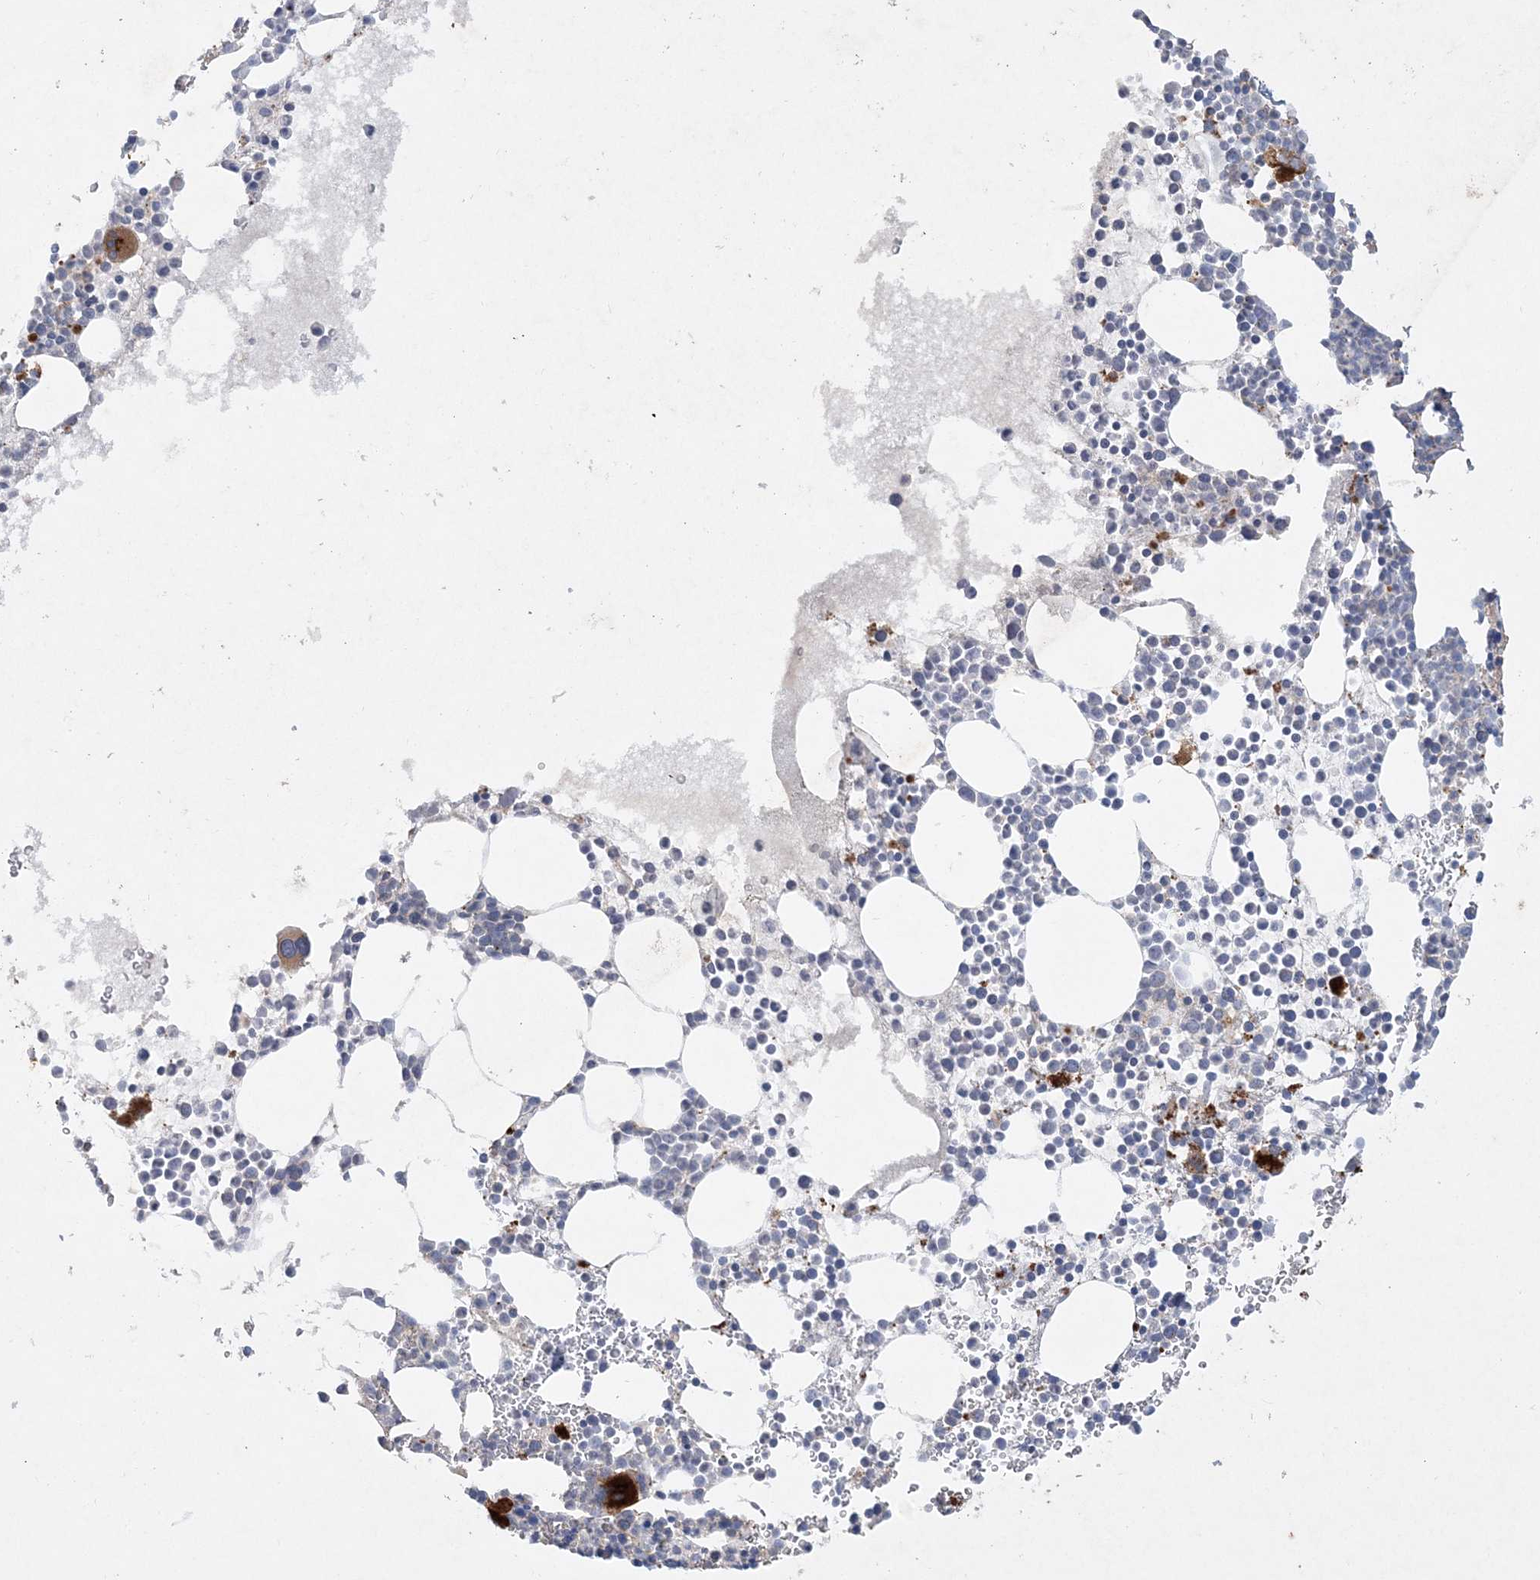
{"staining": {"intensity": "strong", "quantity": "<25%", "location": "cytoplasmic/membranous"}, "tissue": "bone marrow", "cell_type": "Hematopoietic cells", "image_type": "normal", "snomed": [{"axis": "morphology", "description": "Normal tissue, NOS"}, {"axis": "topography", "description": "Bone marrow"}], "caption": "A histopathology image showing strong cytoplasmic/membranous expression in approximately <25% of hematopoietic cells in unremarkable bone marrow, as visualized by brown immunohistochemical staining.", "gene": "ADCK2", "patient": {"sex": "female", "age": 78}}